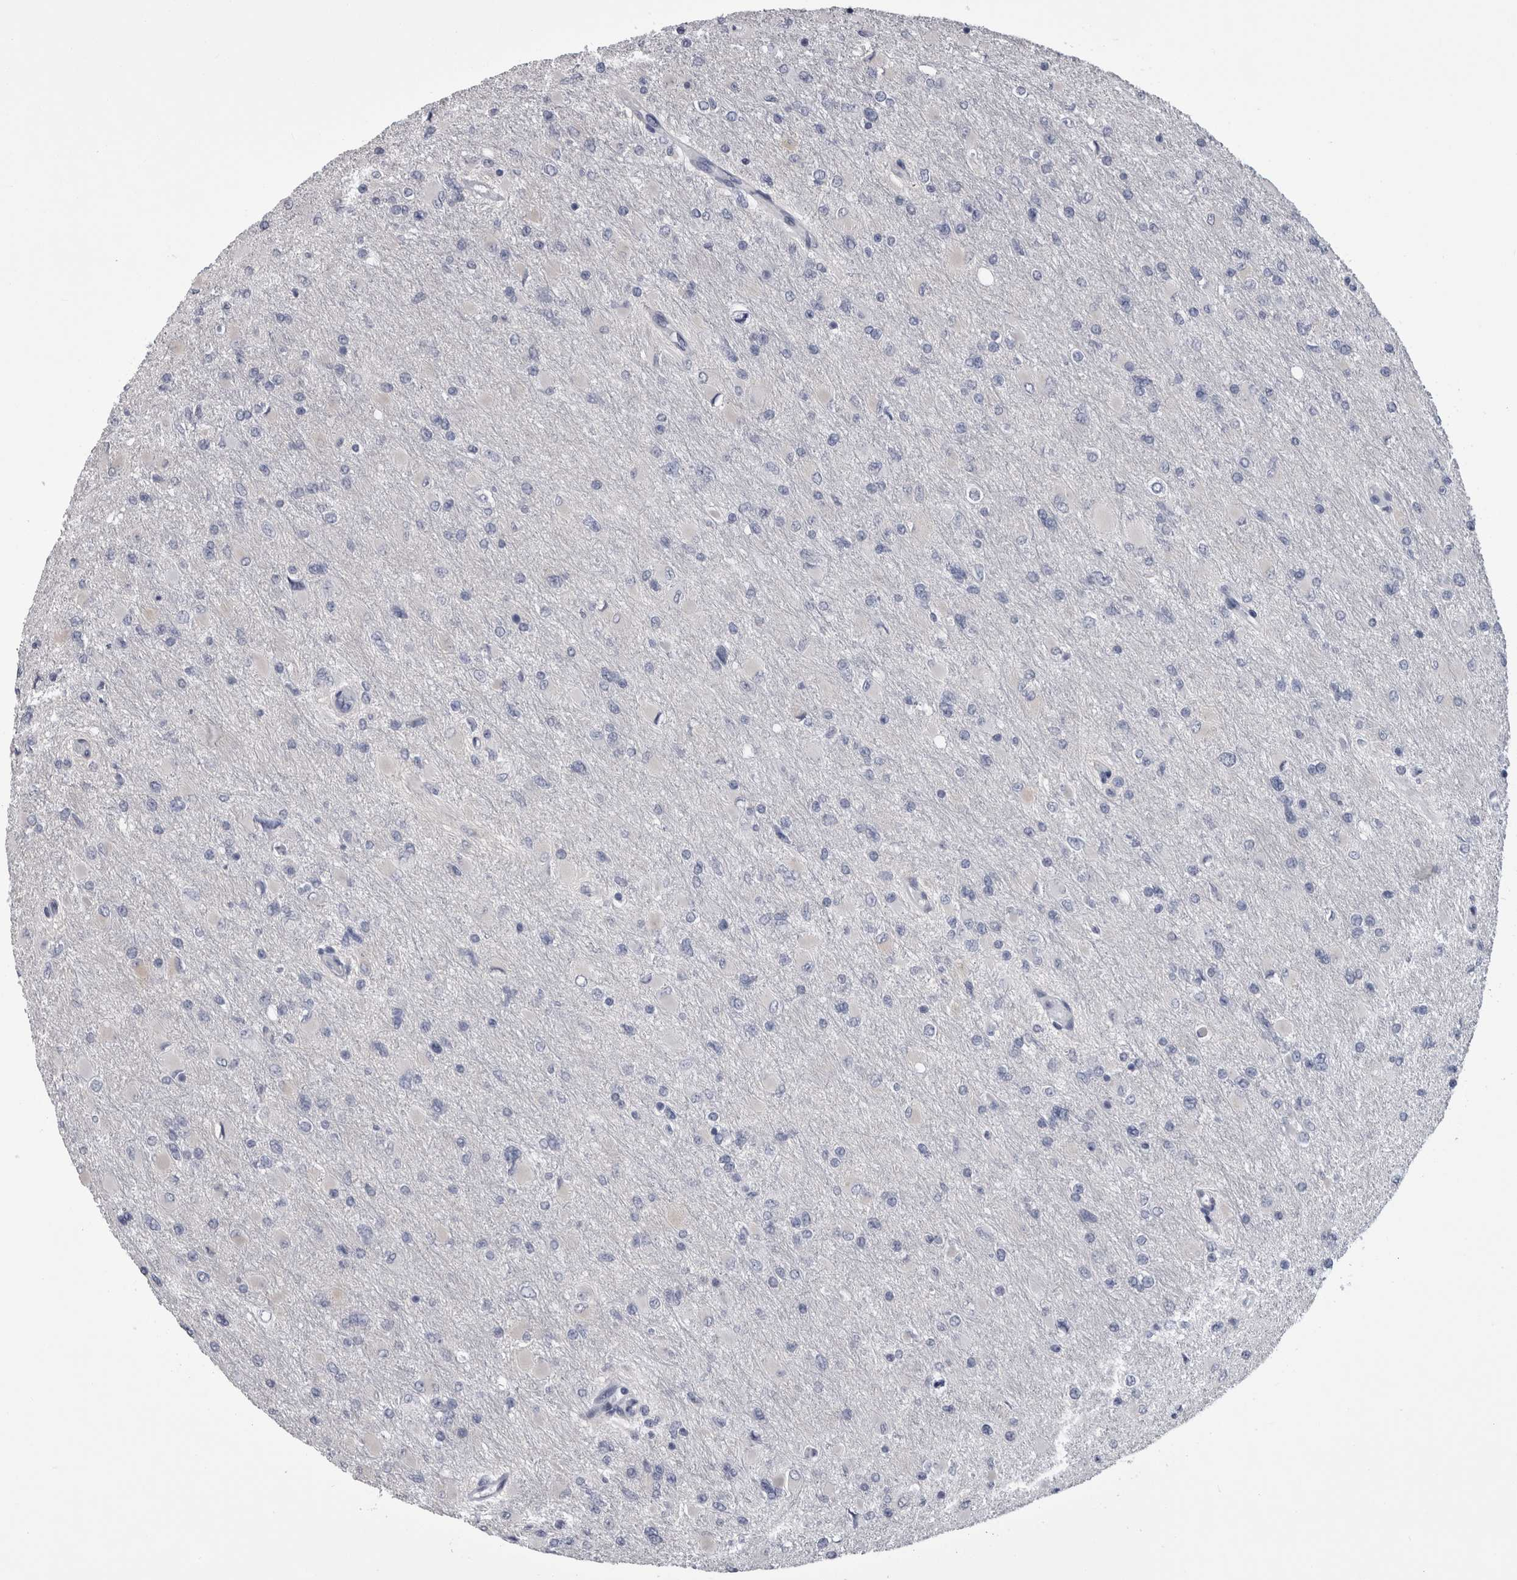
{"staining": {"intensity": "negative", "quantity": "none", "location": "none"}, "tissue": "glioma", "cell_type": "Tumor cells", "image_type": "cancer", "snomed": [{"axis": "morphology", "description": "Glioma, malignant, High grade"}, {"axis": "topography", "description": "Cerebral cortex"}], "caption": "There is no significant staining in tumor cells of malignant glioma (high-grade).", "gene": "AFMID", "patient": {"sex": "female", "age": 36}}